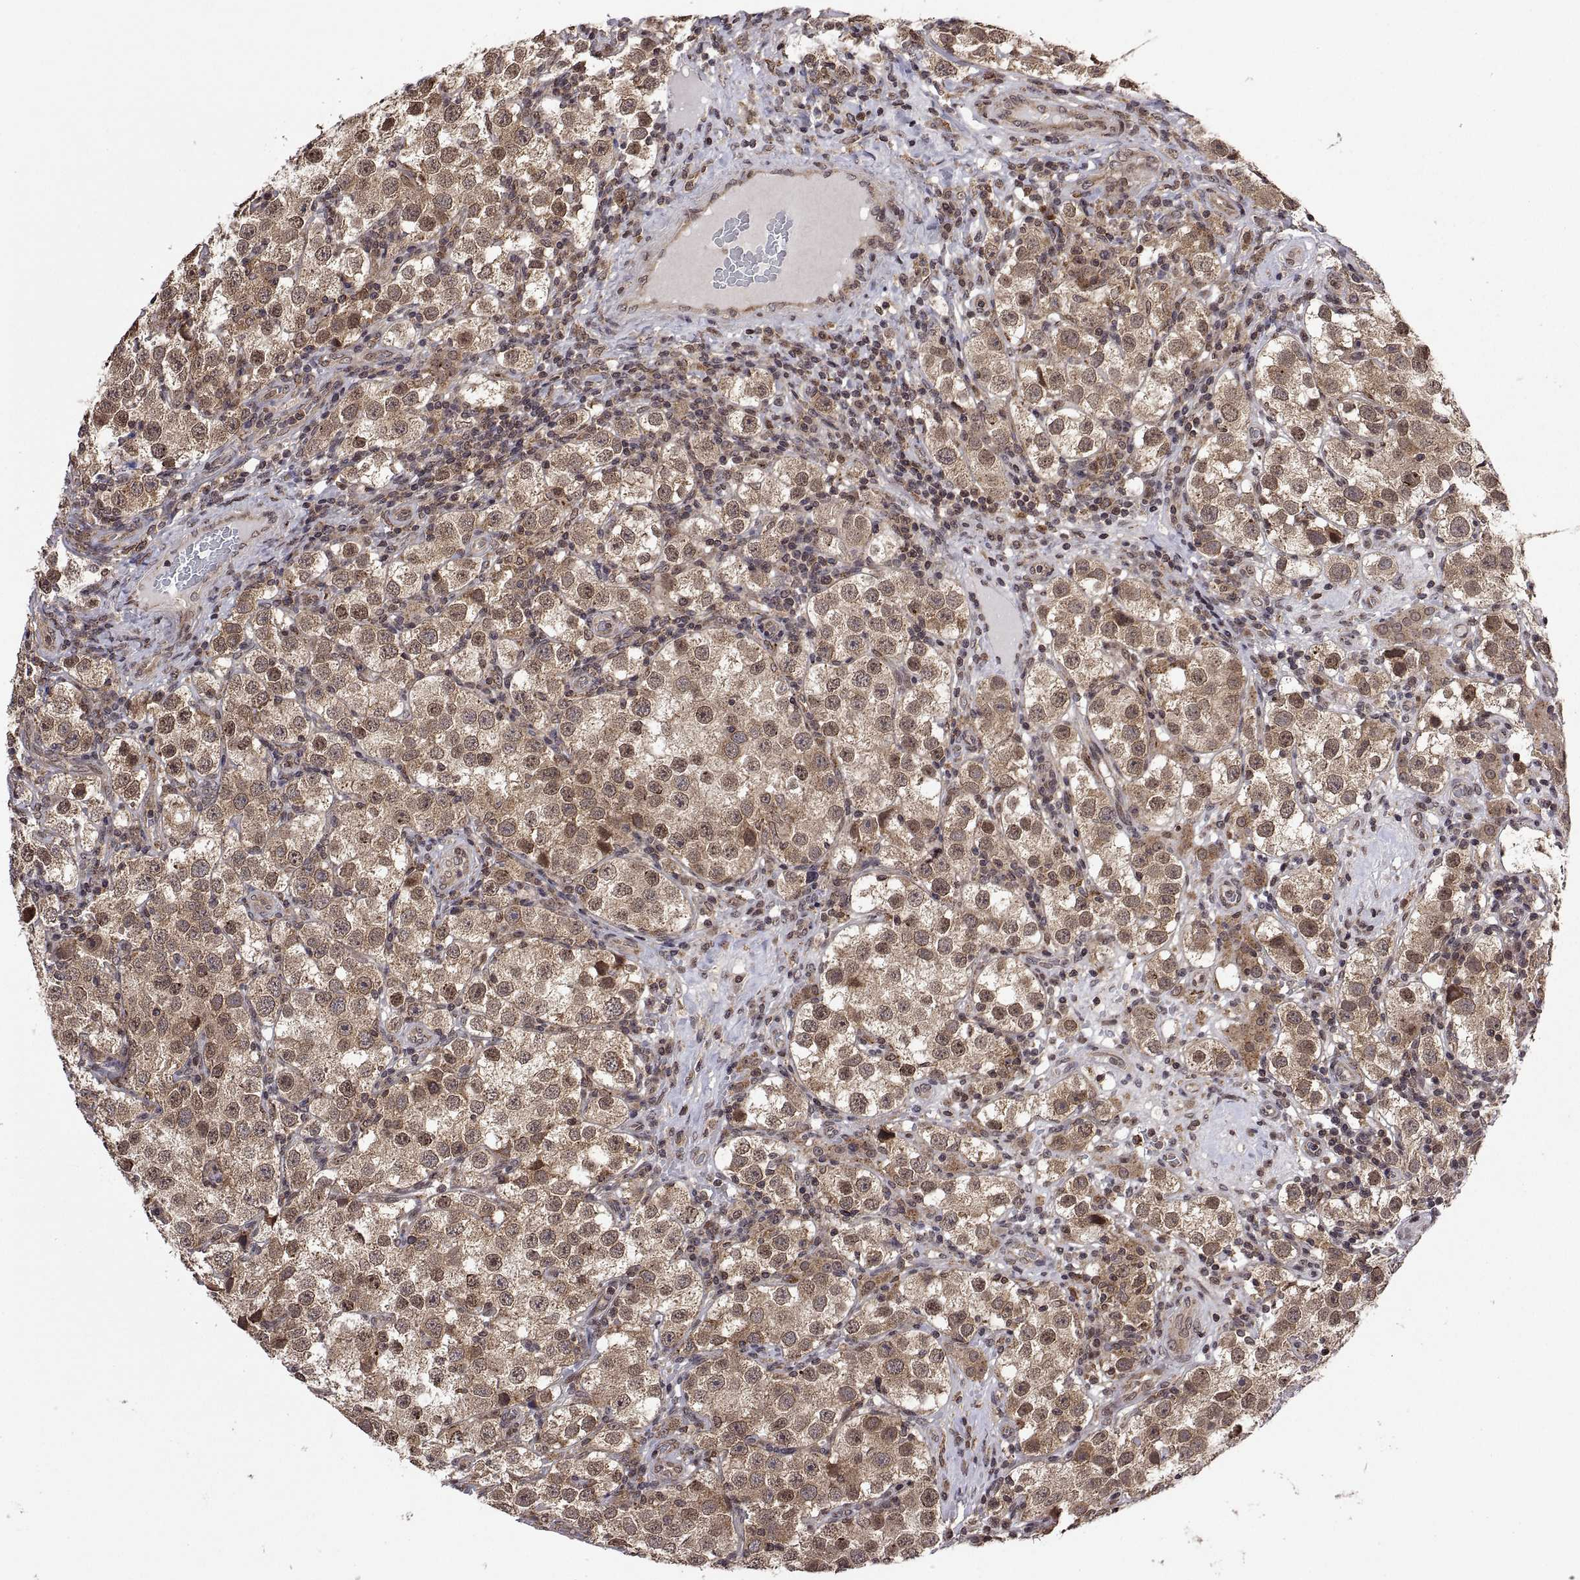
{"staining": {"intensity": "weak", "quantity": ">75%", "location": "cytoplasmic/membranous"}, "tissue": "testis cancer", "cell_type": "Tumor cells", "image_type": "cancer", "snomed": [{"axis": "morphology", "description": "Seminoma, NOS"}, {"axis": "topography", "description": "Testis"}], "caption": "Protein analysis of testis cancer tissue exhibits weak cytoplasmic/membranous positivity in approximately >75% of tumor cells.", "gene": "ZNRF2", "patient": {"sex": "male", "age": 37}}